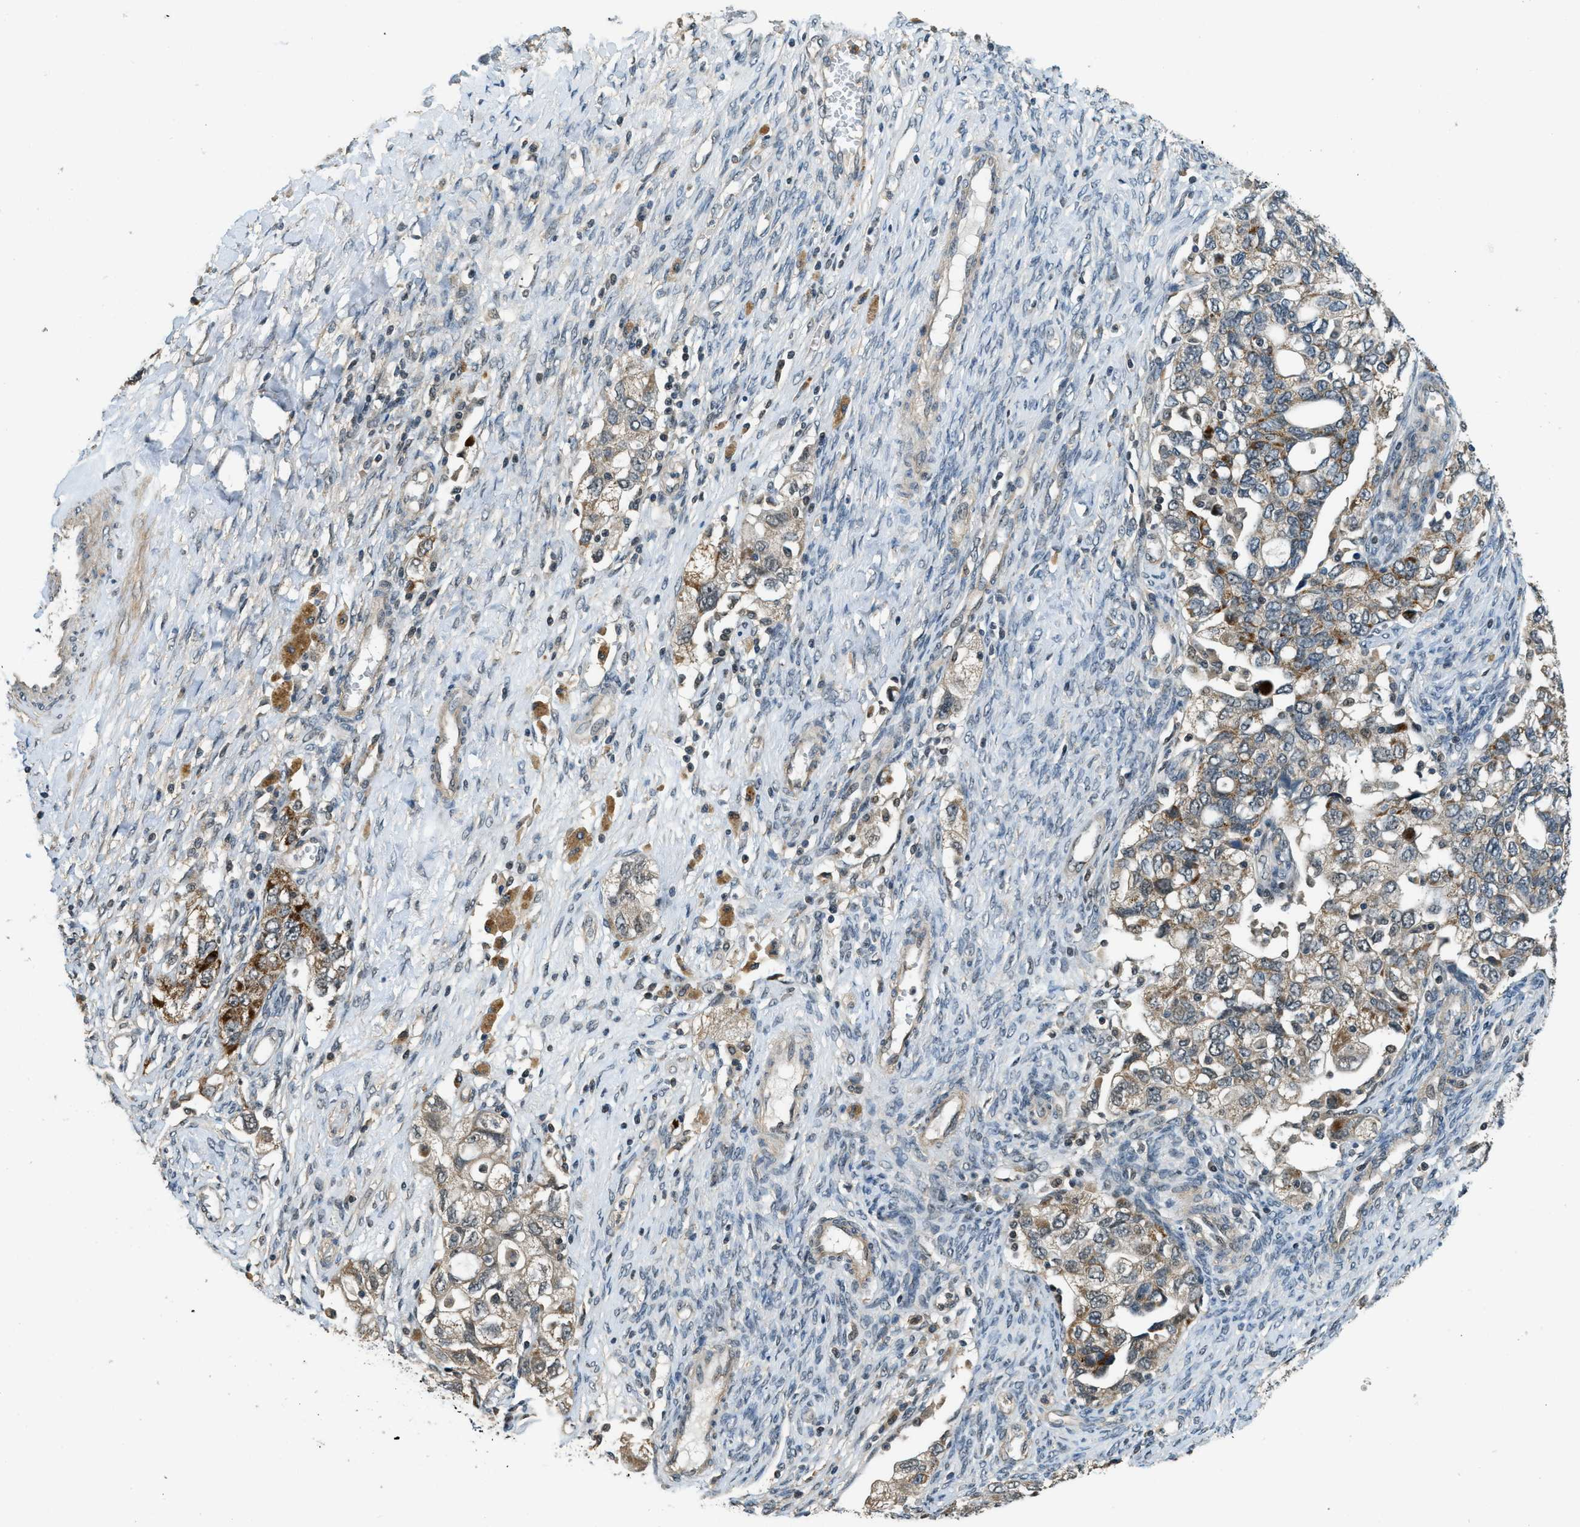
{"staining": {"intensity": "weak", "quantity": ">75%", "location": "cytoplasmic/membranous"}, "tissue": "ovarian cancer", "cell_type": "Tumor cells", "image_type": "cancer", "snomed": [{"axis": "morphology", "description": "Carcinoma, NOS"}, {"axis": "morphology", "description": "Cystadenocarcinoma, serous, NOS"}, {"axis": "topography", "description": "Ovary"}], "caption": "Immunohistochemical staining of human ovarian carcinoma reveals low levels of weak cytoplasmic/membranous protein staining in about >75% of tumor cells.", "gene": "MED21", "patient": {"sex": "female", "age": 69}}